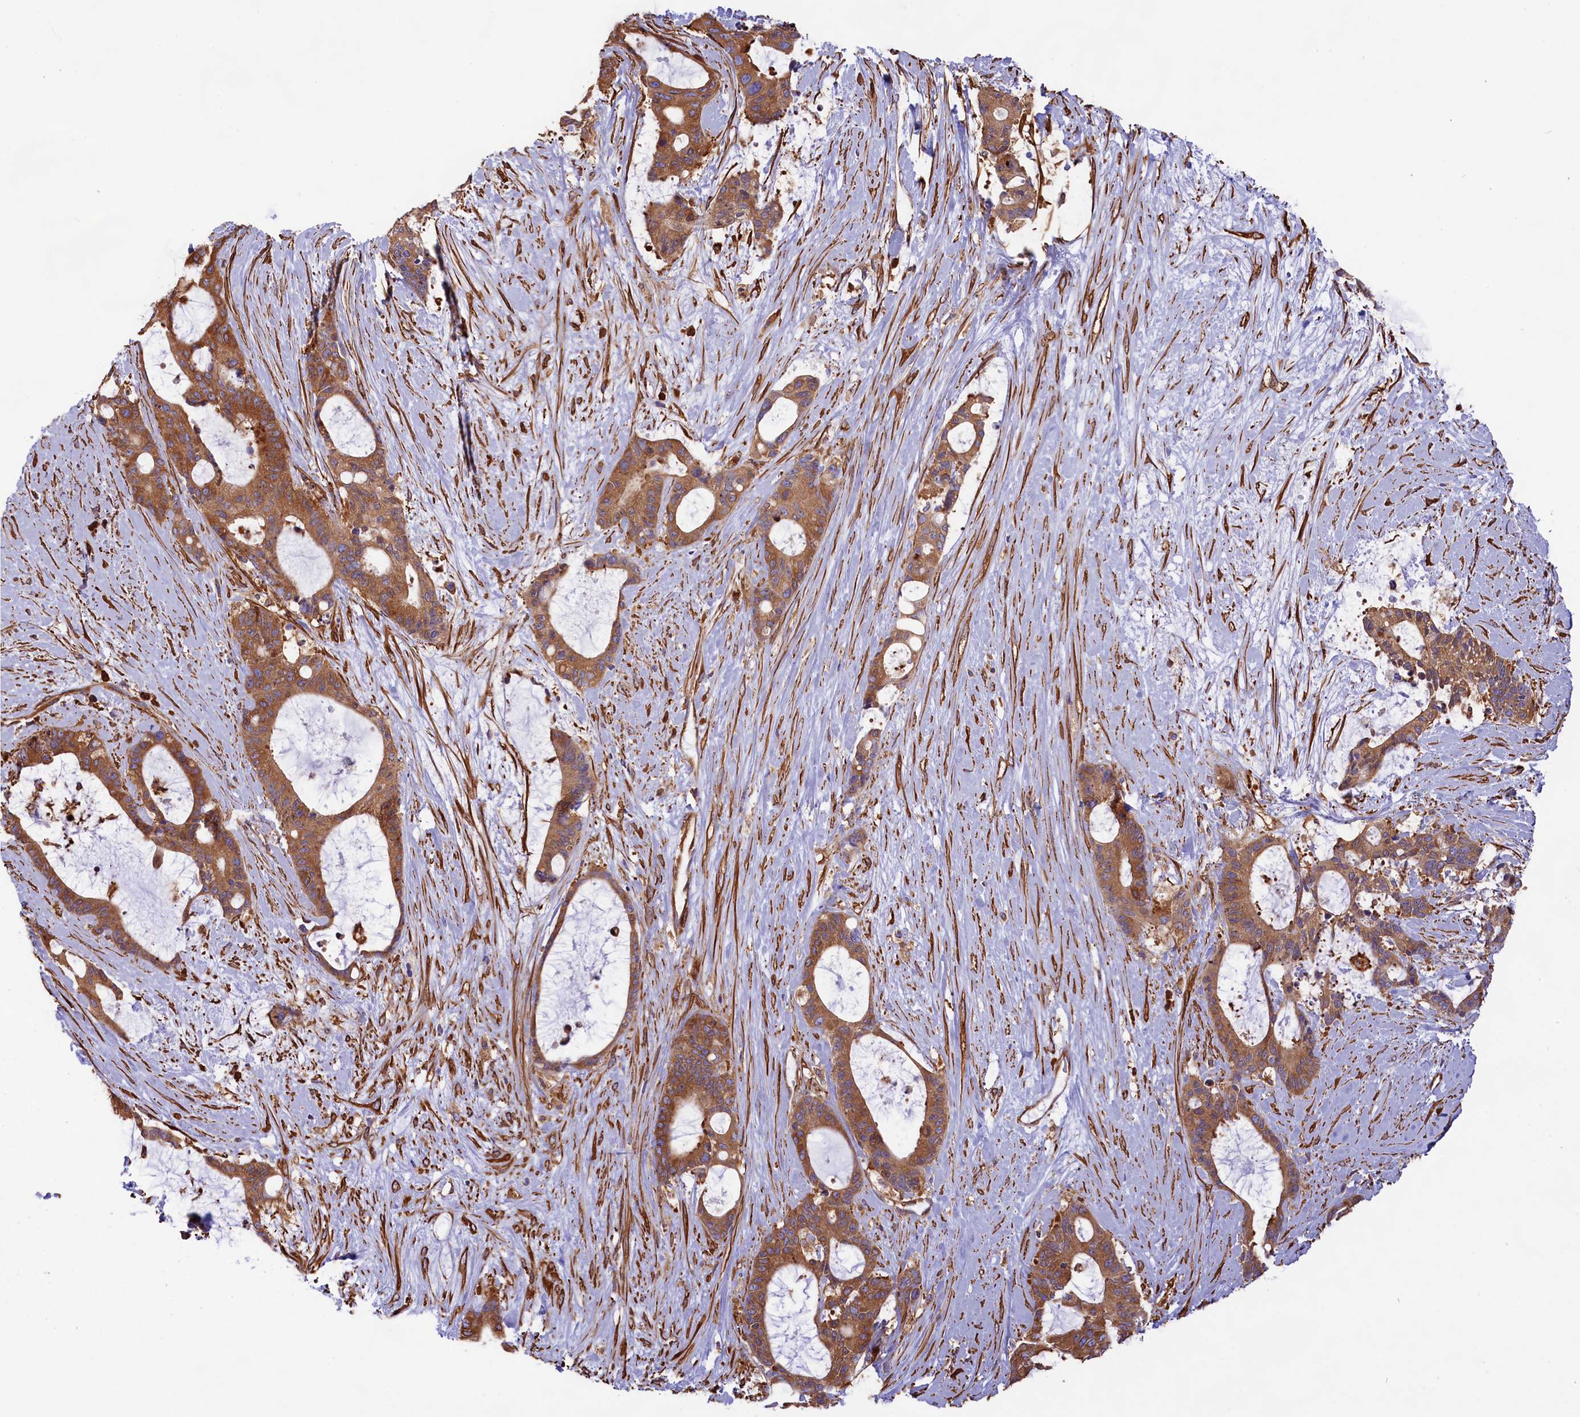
{"staining": {"intensity": "moderate", "quantity": ">75%", "location": "cytoplasmic/membranous"}, "tissue": "liver cancer", "cell_type": "Tumor cells", "image_type": "cancer", "snomed": [{"axis": "morphology", "description": "Normal tissue, NOS"}, {"axis": "morphology", "description": "Cholangiocarcinoma"}, {"axis": "topography", "description": "Liver"}, {"axis": "topography", "description": "Peripheral nerve tissue"}], "caption": "Cholangiocarcinoma (liver) stained with immunohistochemistry (IHC) exhibits moderate cytoplasmic/membranous expression in approximately >75% of tumor cells.", "gene": "GYS1", "patient": {"sex": "female", "age": 73}}